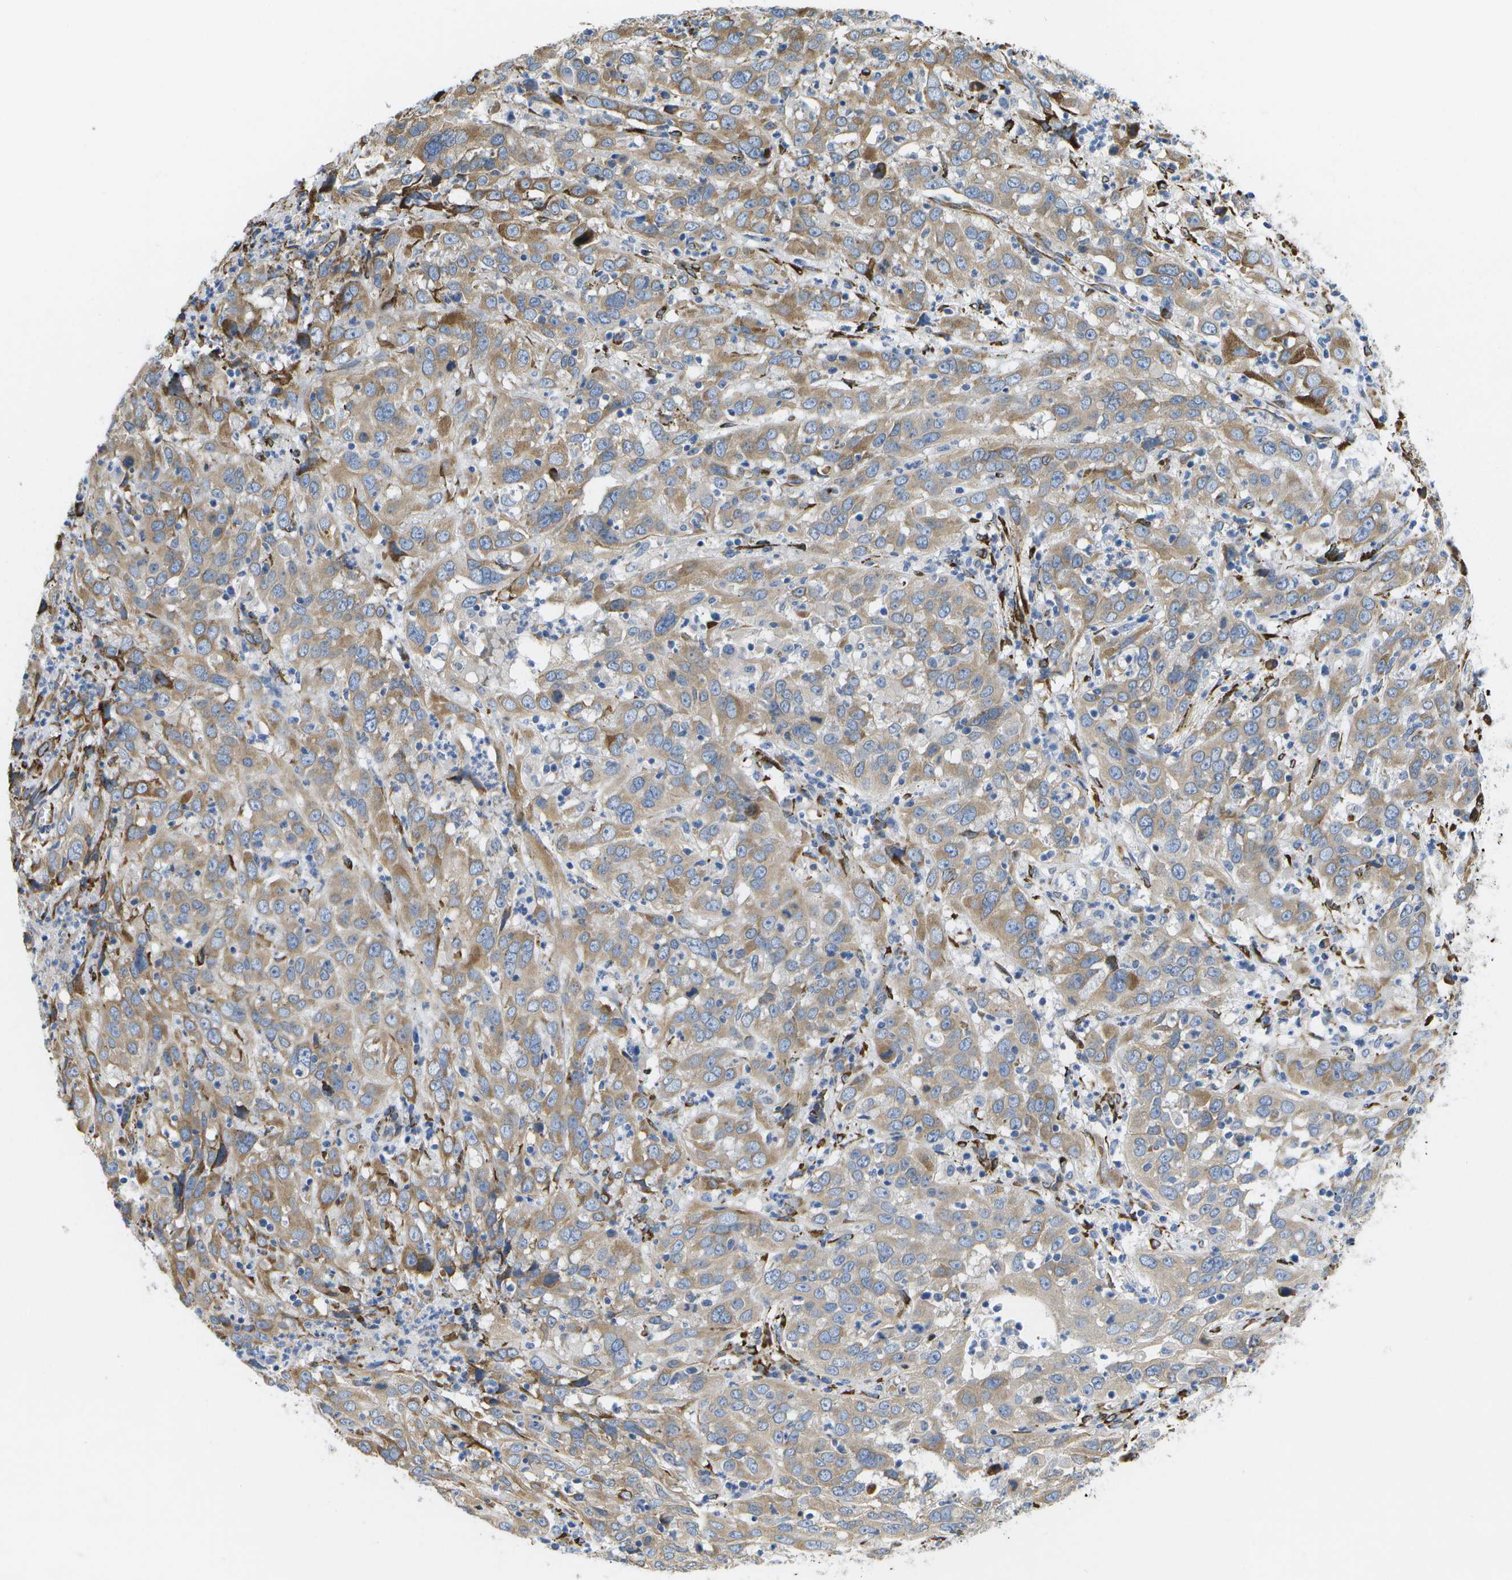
{"staining": {"intensity": "moderate", "quantity": "25%-75%", "location": "cytoplasmic/membranous"}, "tissue": "cervical cancer", "cell_type": "Tumor cells", "image_type": "cancer", "snomed": [{"axis": "morphology", "description": "Squamous cell carcinoma, NOS"}, {"axis": "topography", "description": "Cervix"}], "caption": "Immunohistochemical staining of human cervical squamous cell carcinoma displays medium levels of moderate cytoplasmic/membranous protein positivity in about 25%-75% of tumor cells.", "gene": "ZDHHC17", "patient": {"sex": "female", "age": 32}}